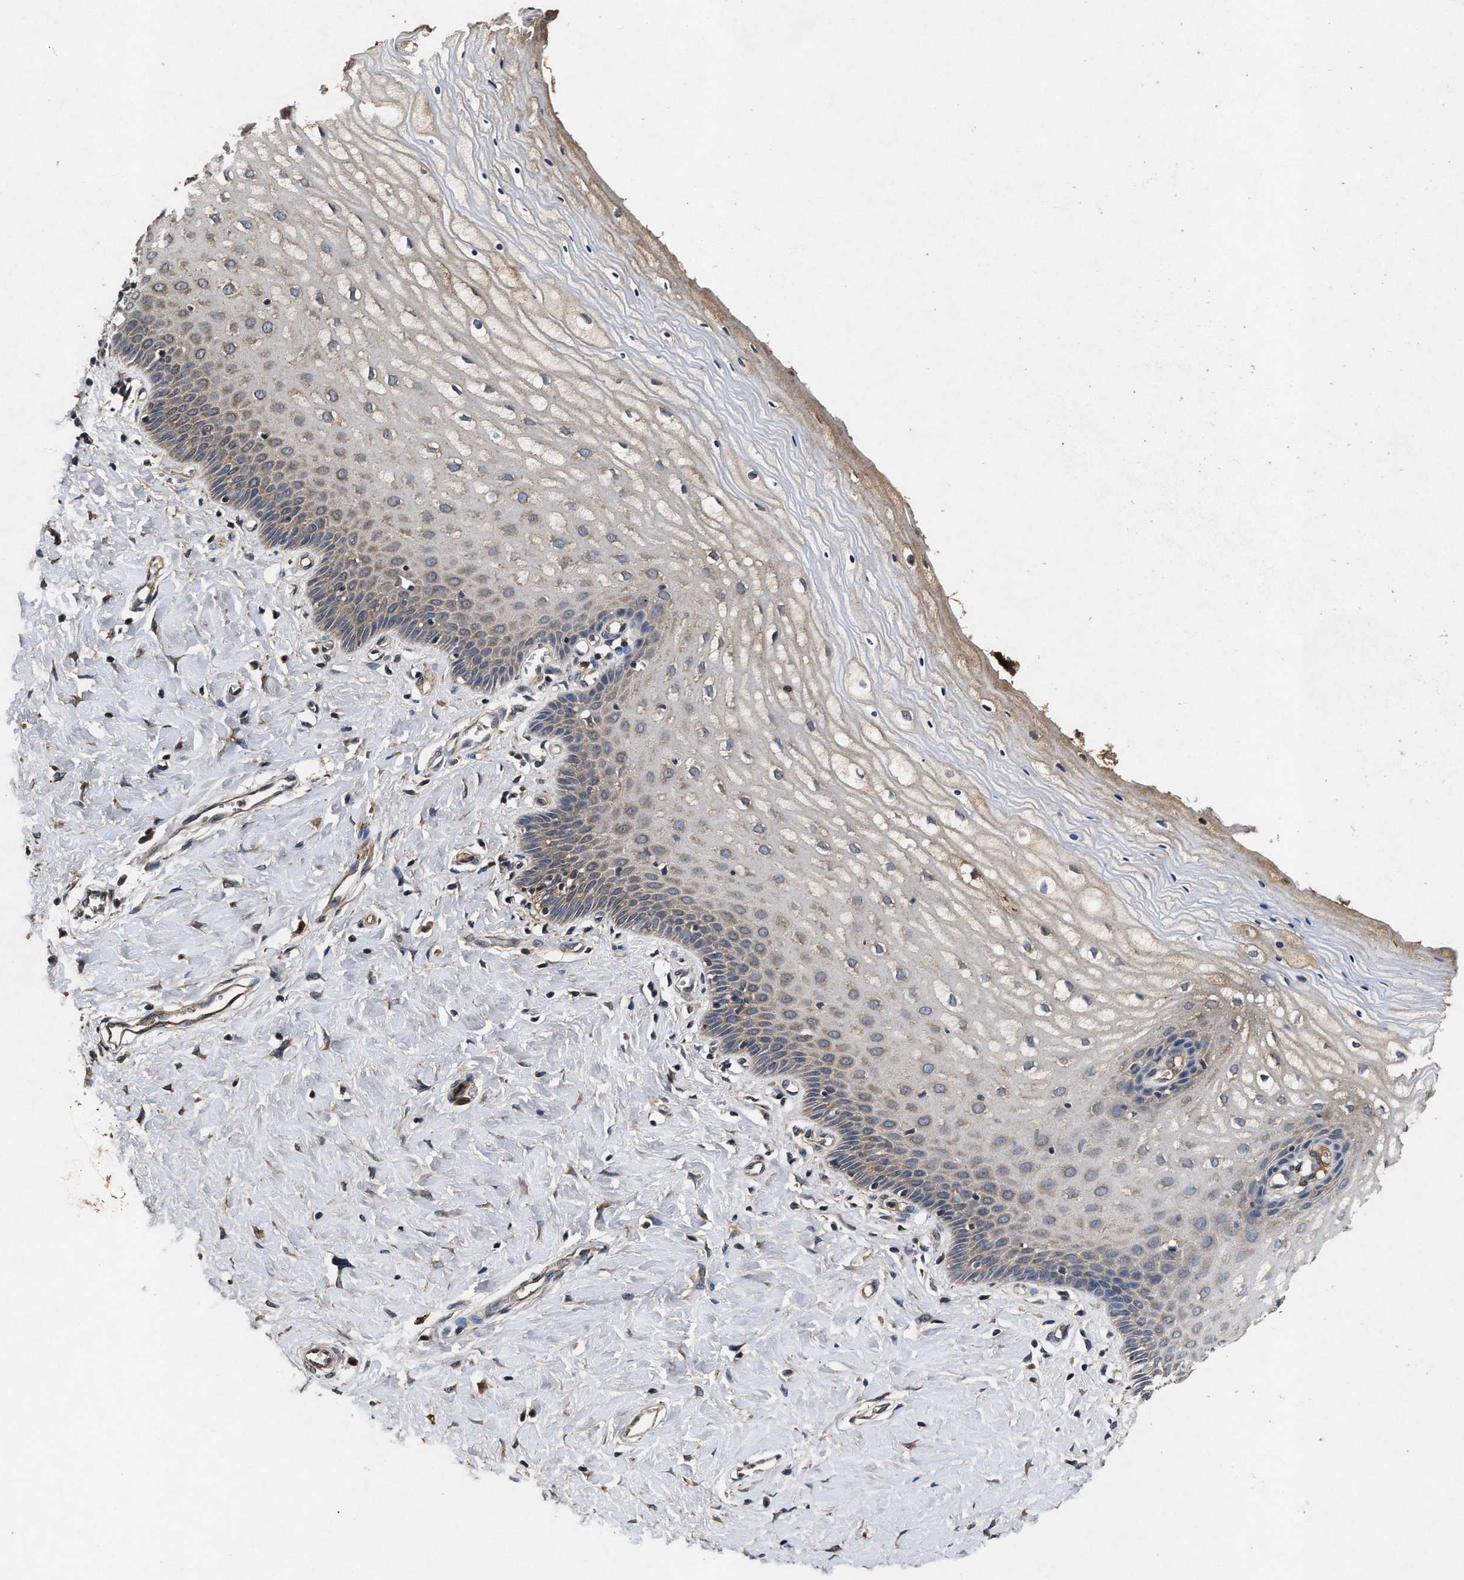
{"staining": {"intensity": "weak", "quantity": "25%-75%", "location": "cytoplasmic/membranous"}, "tissue": "cervix", "cell_type": "Squamous epithelial cells", "image_type": "normal", "snomed": [{"axis": "morphology", "description": "Normal tissue, NOS"}, {"axis": "topography", "description": "Cervix"}], "caption": "This micrograph shows unremarkable cervix stained with IHC to label a protein in brown. The cytoplasmic/membranous of squamous epithelial cells show weak positivity for the protein. Nuclei are counter-stained blue.", "gene": "PDAP1", "patient": {"sex": "female", "age": 55}}